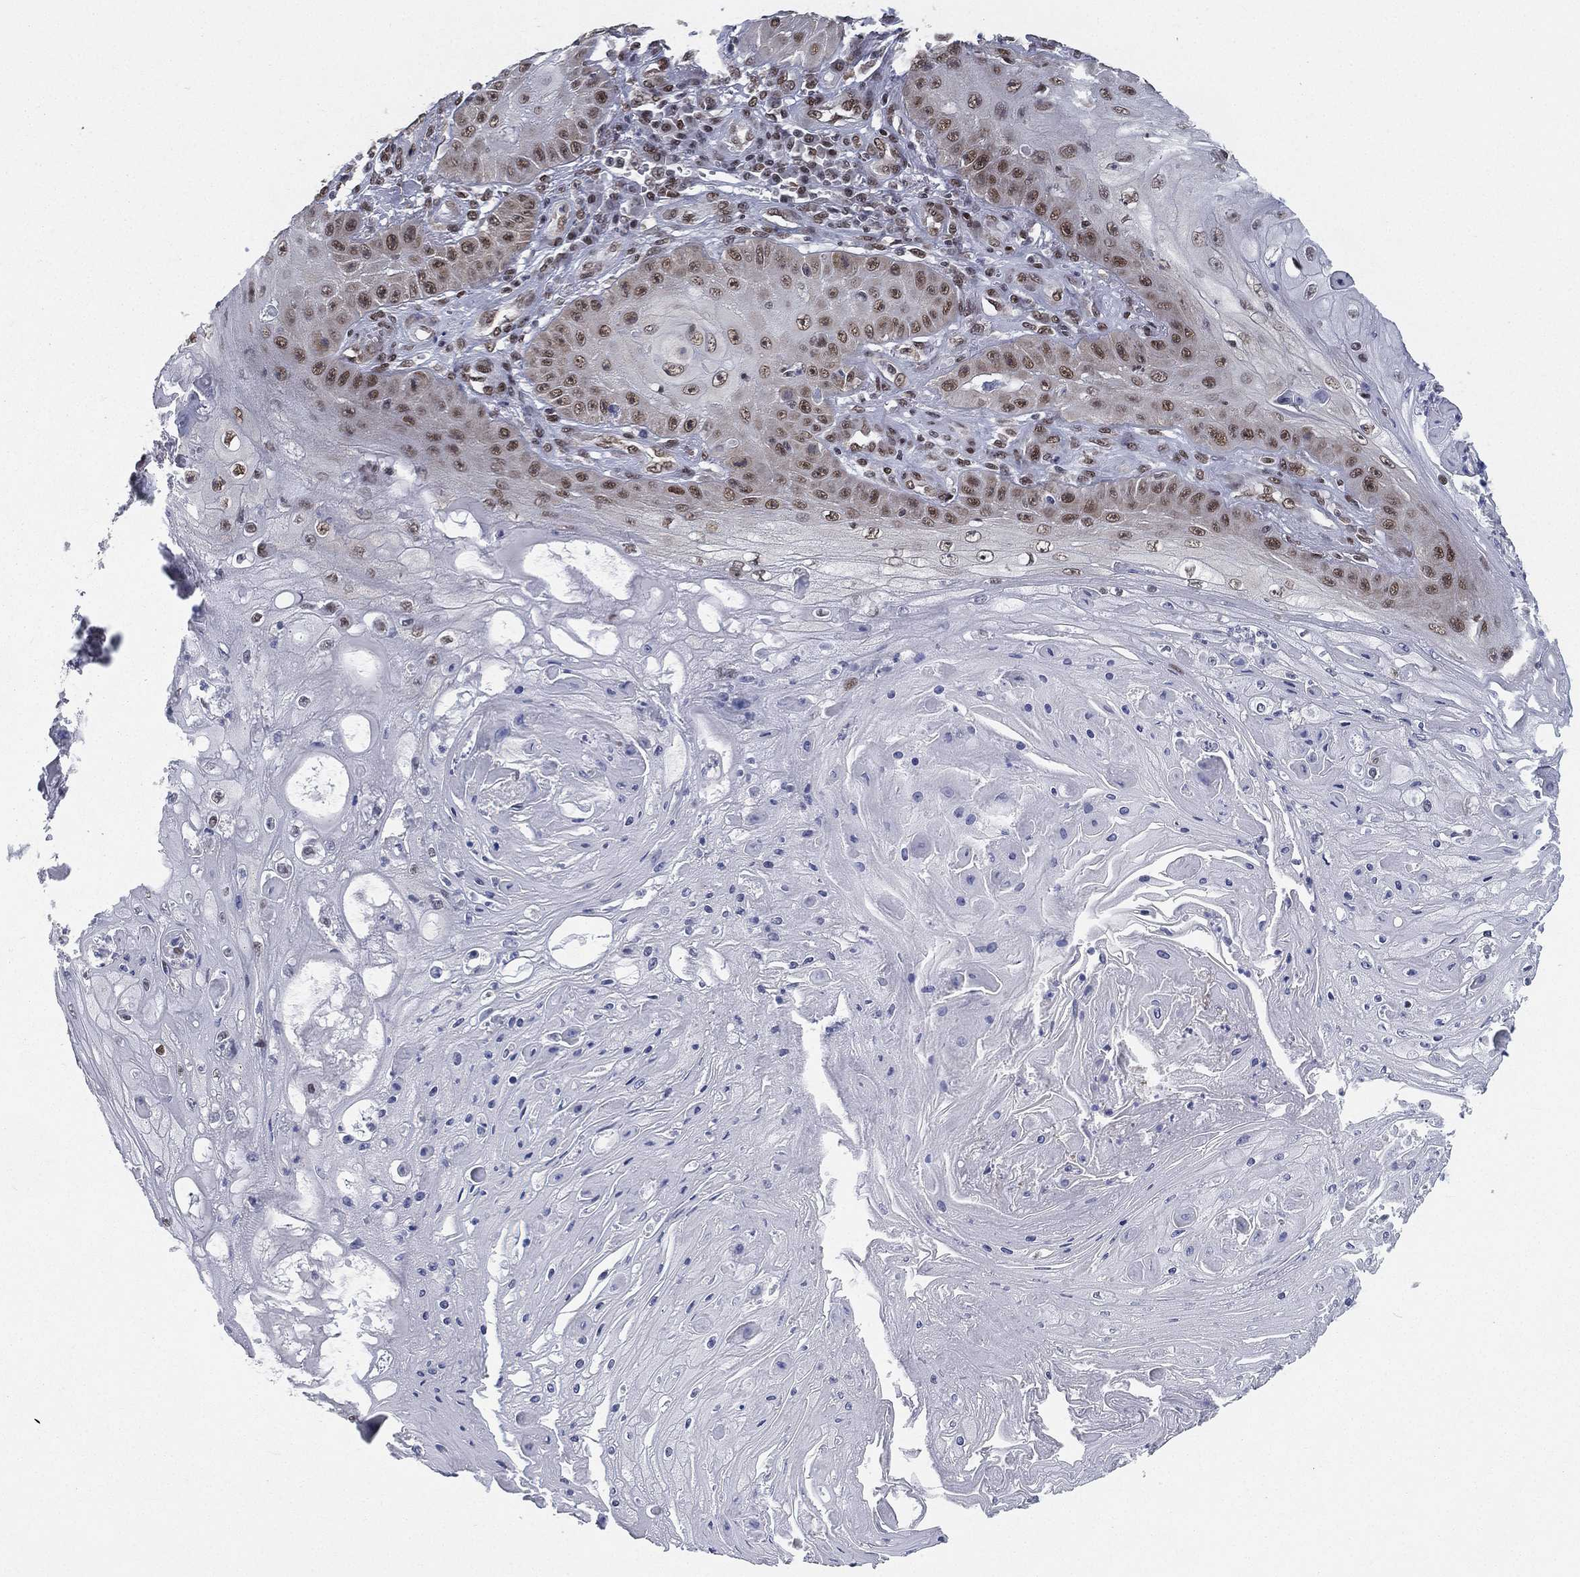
{"staining": {"intensity": "moderate", "quantity": "<25%", "location": "nuclear"}, "tissue": "skin cancer", "cell_type": "Tumor cells", "image_type": "cancer", "snomed": [{"axis": "morphology", "description": "Squamous cell carcinoma, NOS"}, {"axis": "topography", "description": "Skin"}], "caption": "This histopathology image demonstrates immunohistochemistry staining of human skin cancer, with low moderate nuclear staining in about <25% of tumor cells.", "gene": "FUBP3", "patient": {"sex": "male", "age": 70}}